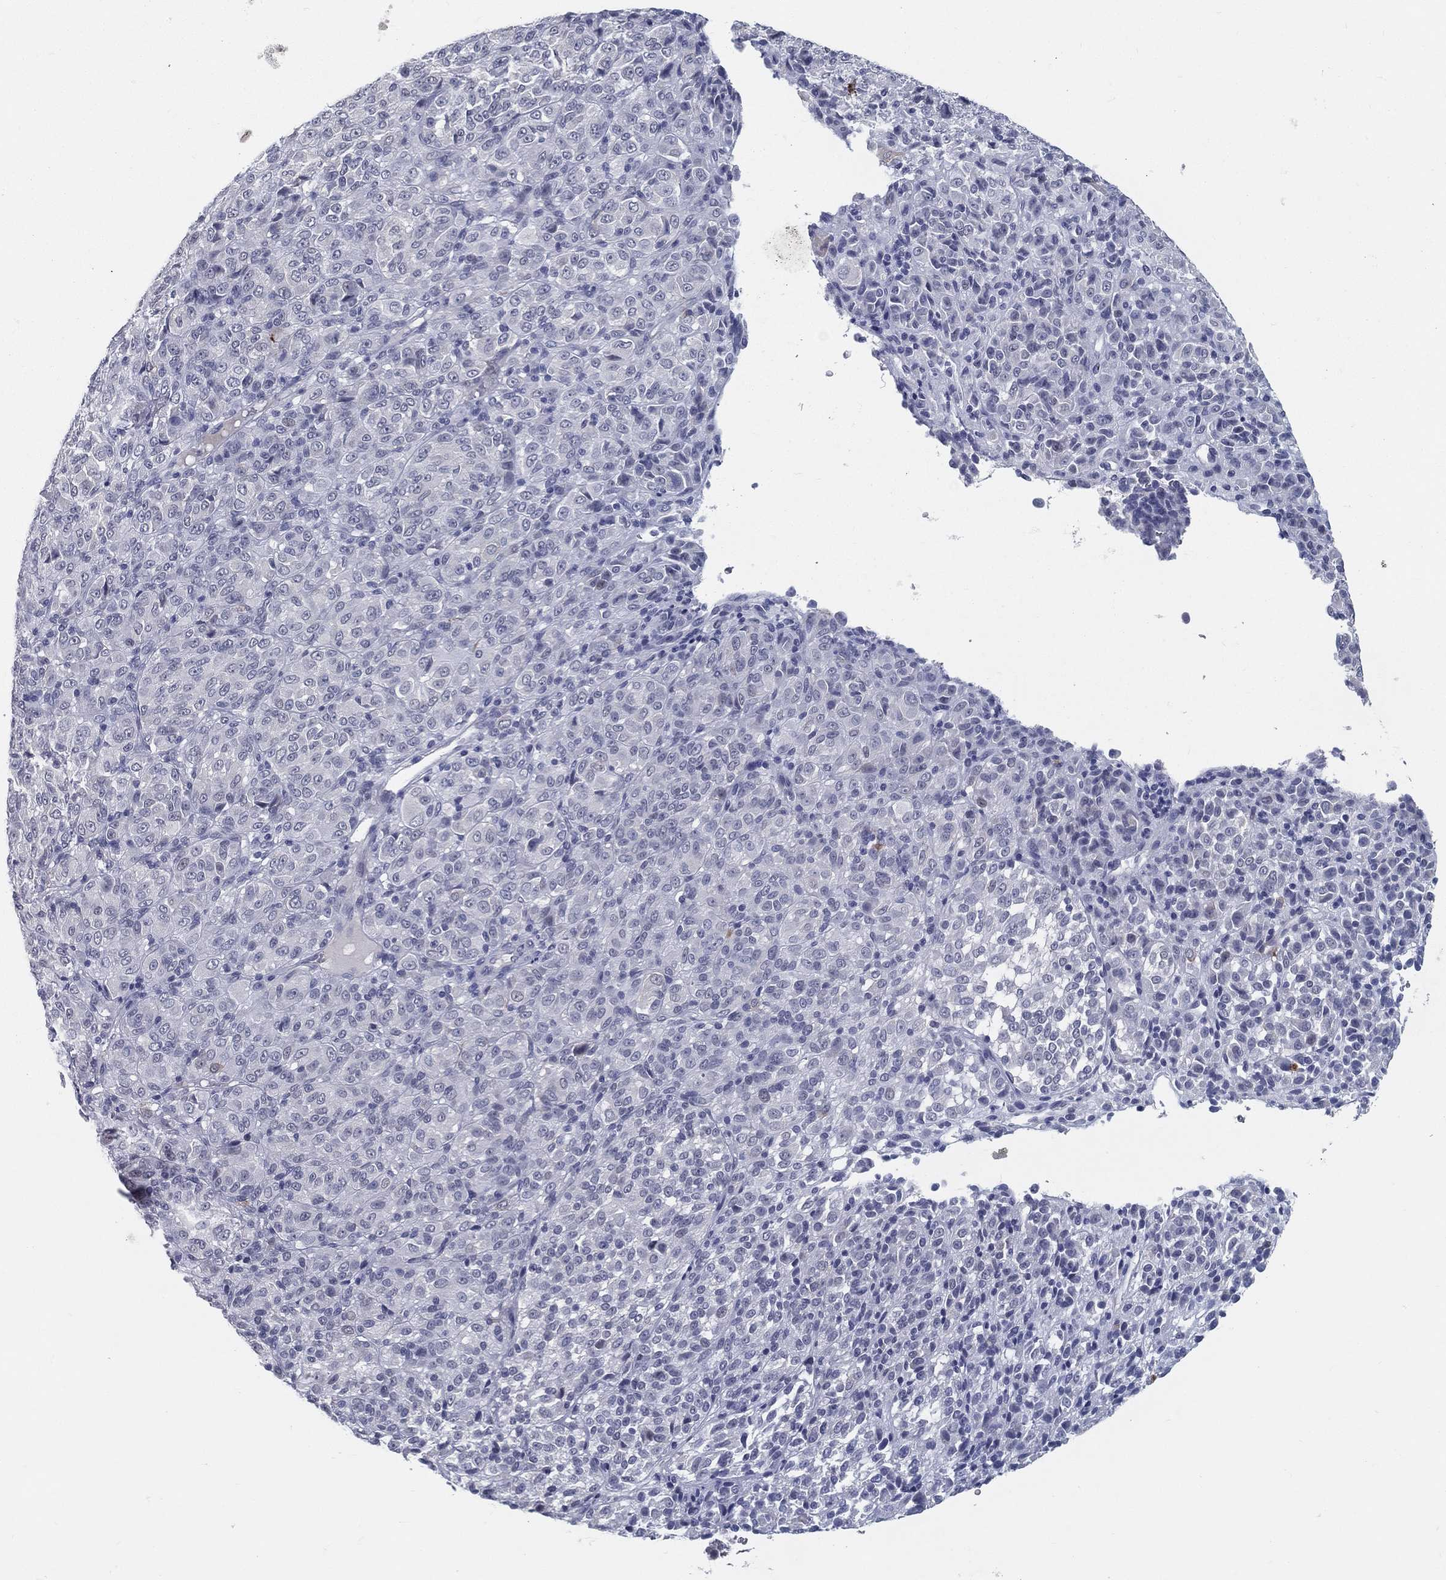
{"staining": {"intensity": "negative", "quantity": "none", "location": "none"}, "tissue": "melanoma", "cell_type": "Tumor cells", "image_type": "cancer", "snomed": [{"axis": "morphology", "description": "Malignant melanoma, Metastatic site"}, {"axis": "topography", "description": "Brain"}], "caption": "The immunohistochemistry image has no significant staining in tumor cells of malignant melanoma (metastatic site) tissue.", "gene": "ACE2", "patient": {"sex": "female", "age": 56}}